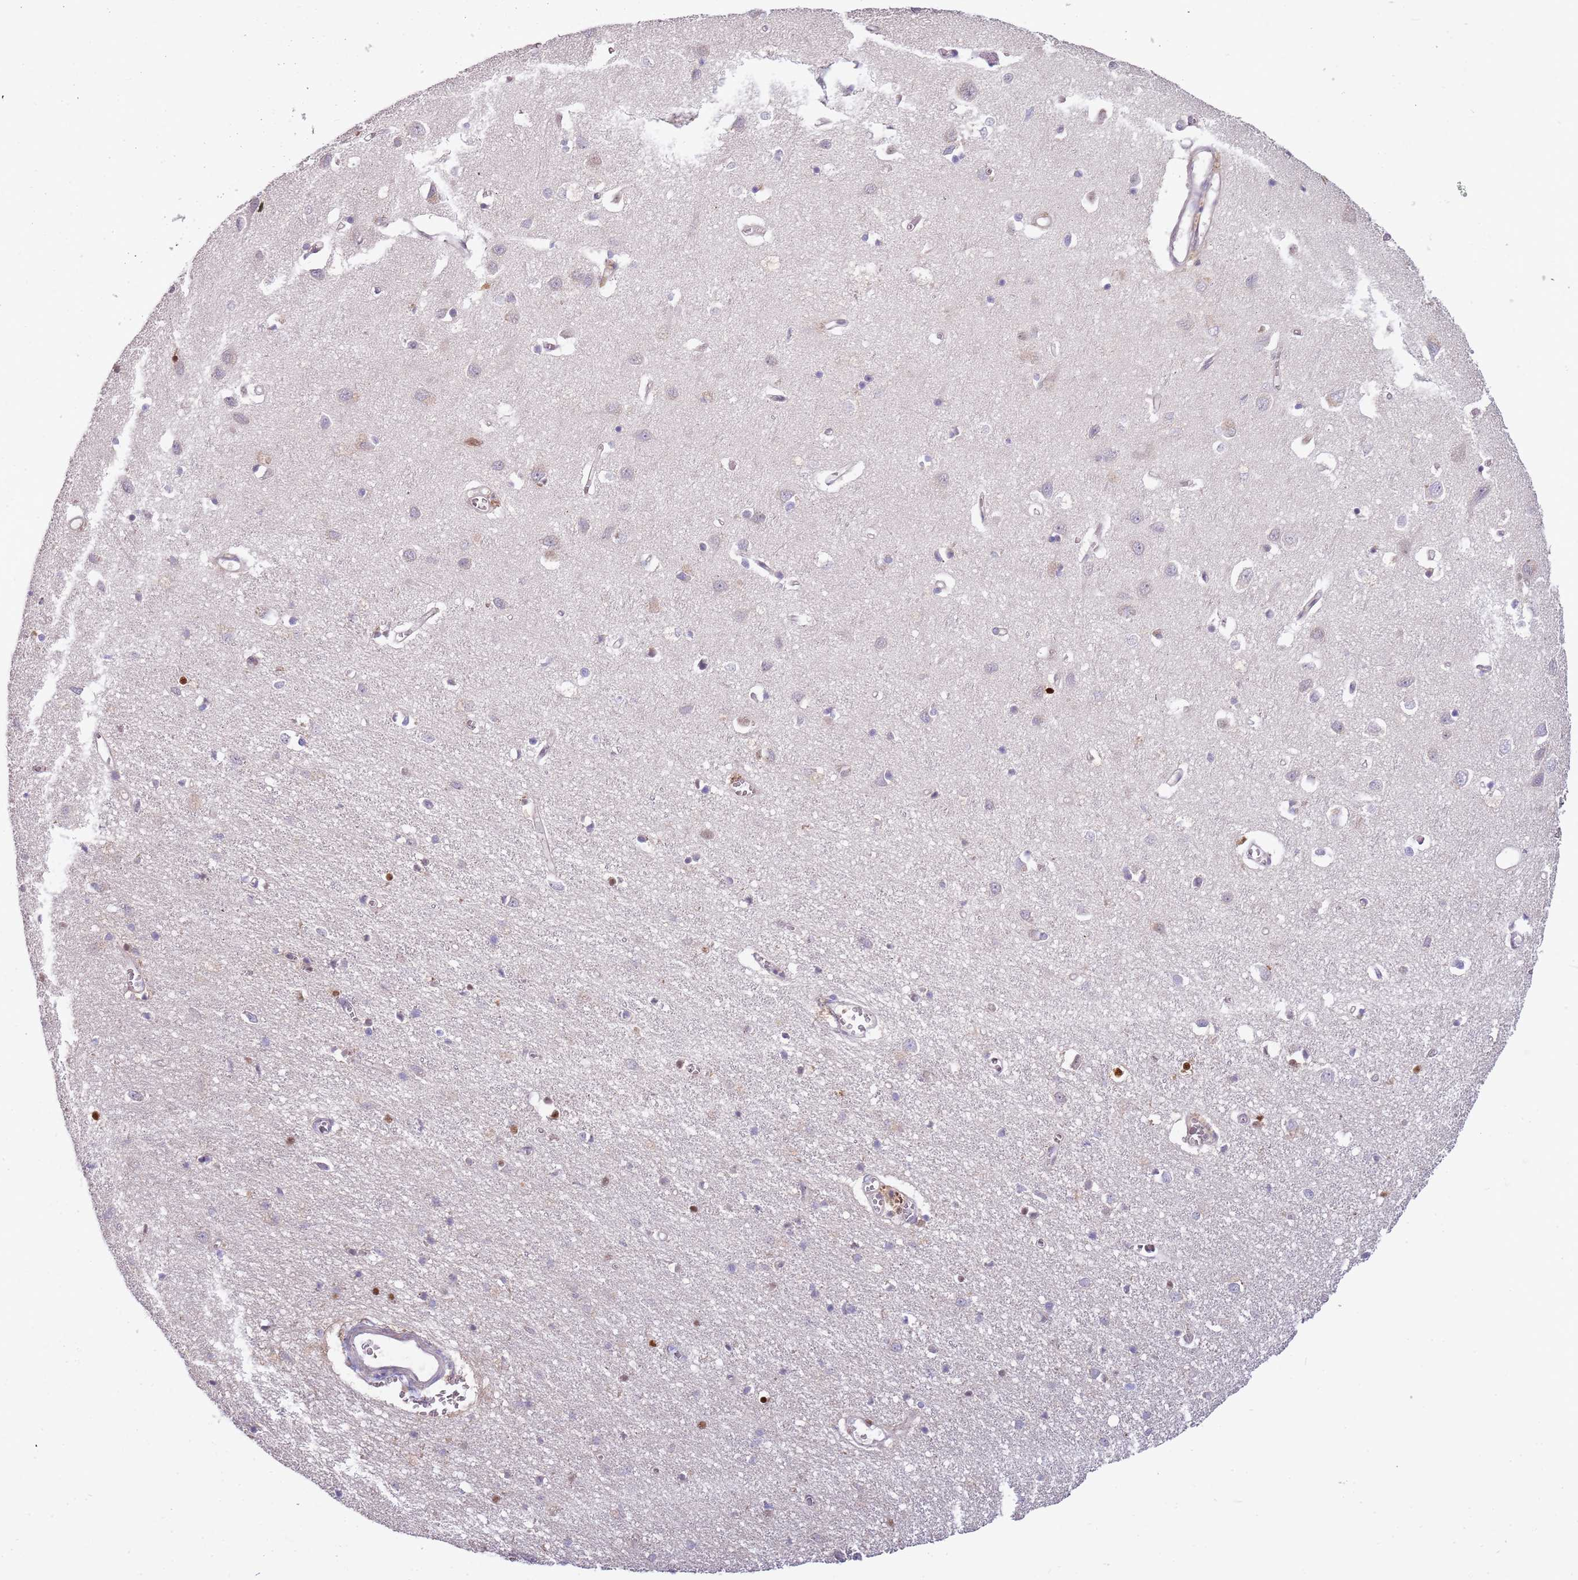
{"staining": {"intensity": "negative", "quantity": "none", "location": "none"}, "tissue": "cerebral cortex", "cell_type": "Endothelial cells", "image_type": "normal", "snomed": [{"axis": "morphology", "description": "Normal tissue, NOS"}, {"axis": "topography", "description": "Cerebral cortex"}], "caption": "DAB immunohistochemical staining of unremarkable cerebral cortex shows no significant positivity in endothelial cells. (DAB (3,3'-diaminobenzidine) immunohistochemistry (IHC), high magnification).", "gene": "GSTO2", "patient": {"sex": "female", "age": 64}}